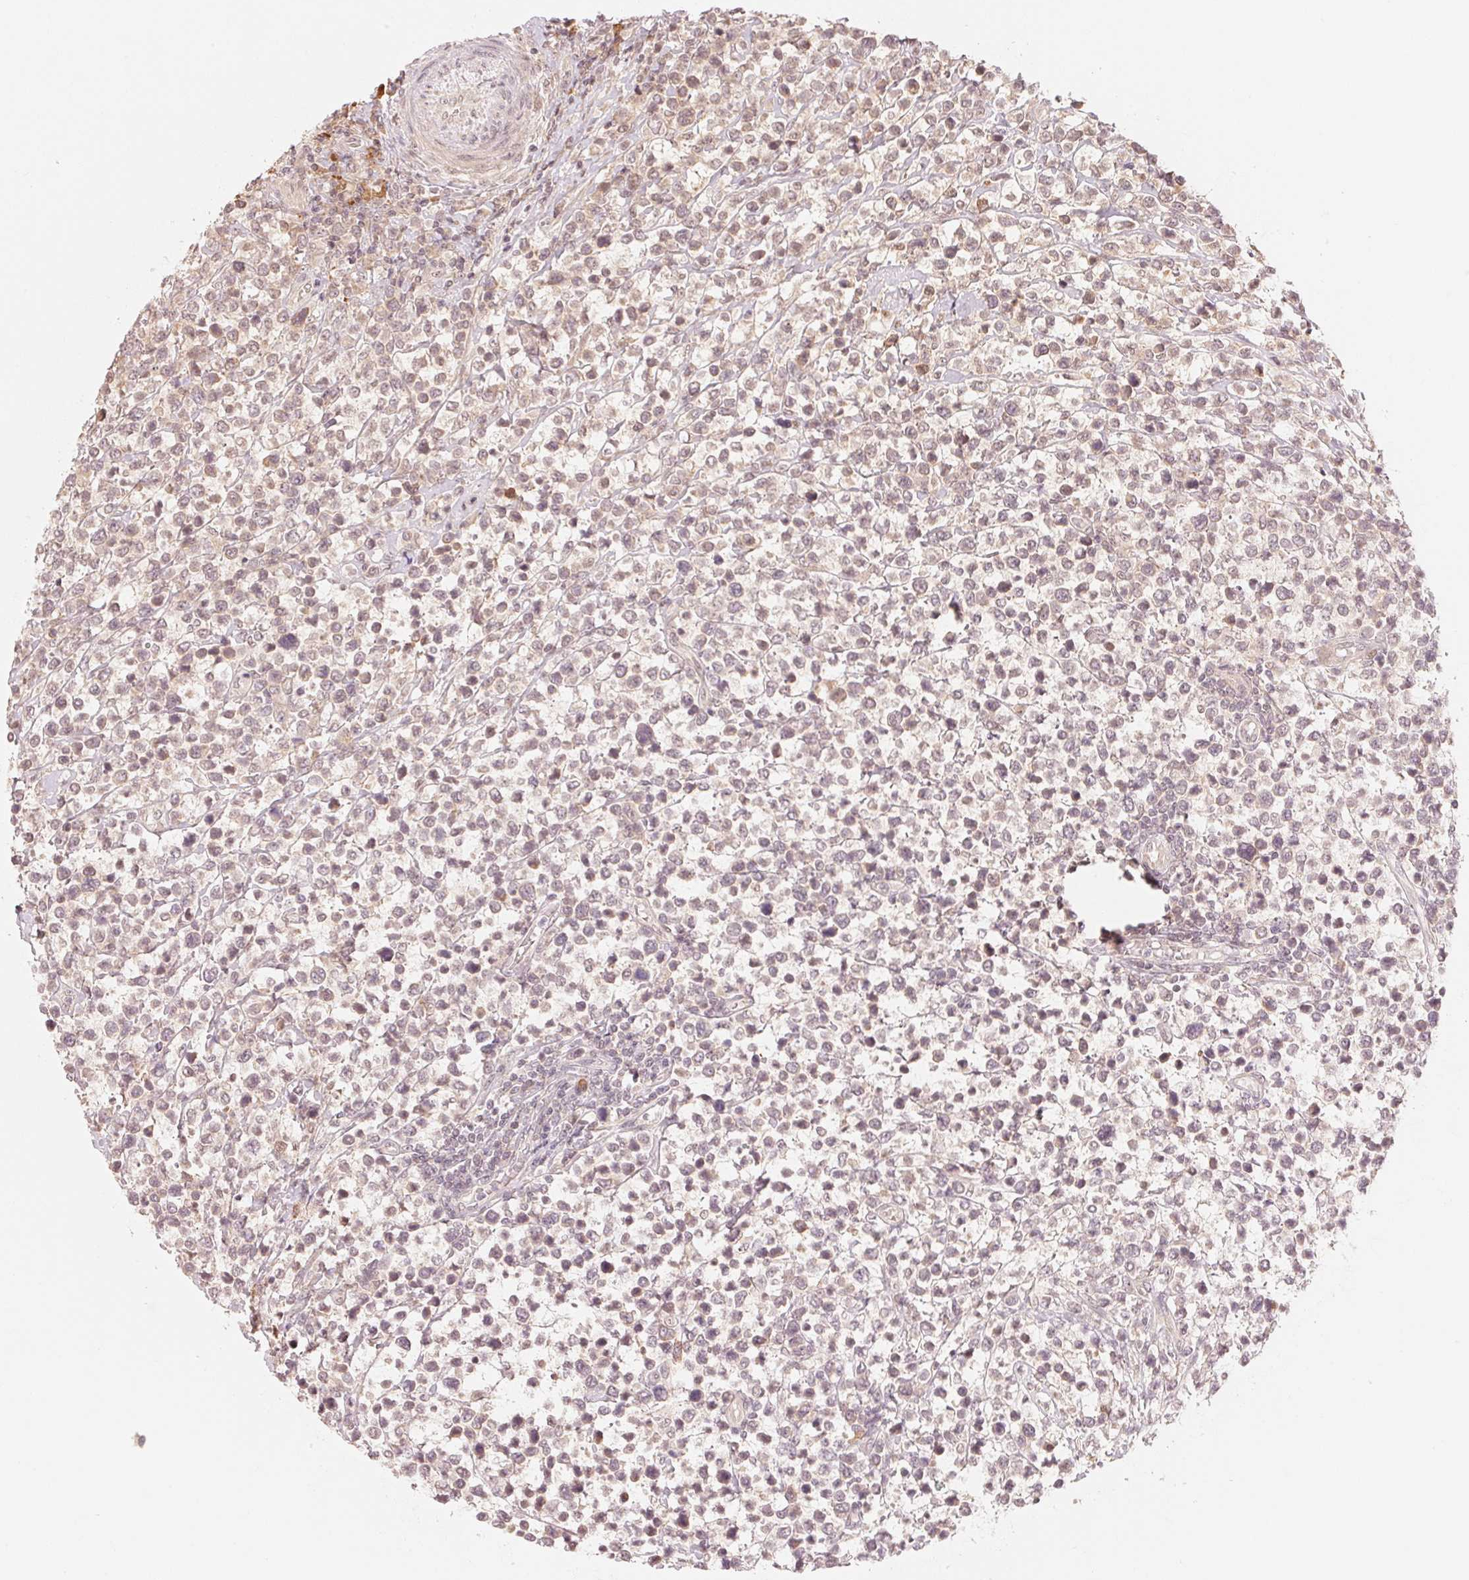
{"staining": {"intensity": "weak", "quantity": "<25%", "location": "cytoplasmic/membranous"}, "tissue": "lymphoma", "cell_type": "Tumor cells", "image_type": "cancer", "snomed": [{"axis": "morphology", "description": "Malignant lymphoma, non-Hodgkin's type, High grade"}, {"axis": "topography", "description": "Soft tissue"}], "caption": "Tumor cells are negative for protein expression in human lymphoma.", "gene": "PRKN", "patient": {"sex": "female", "age": 56}}